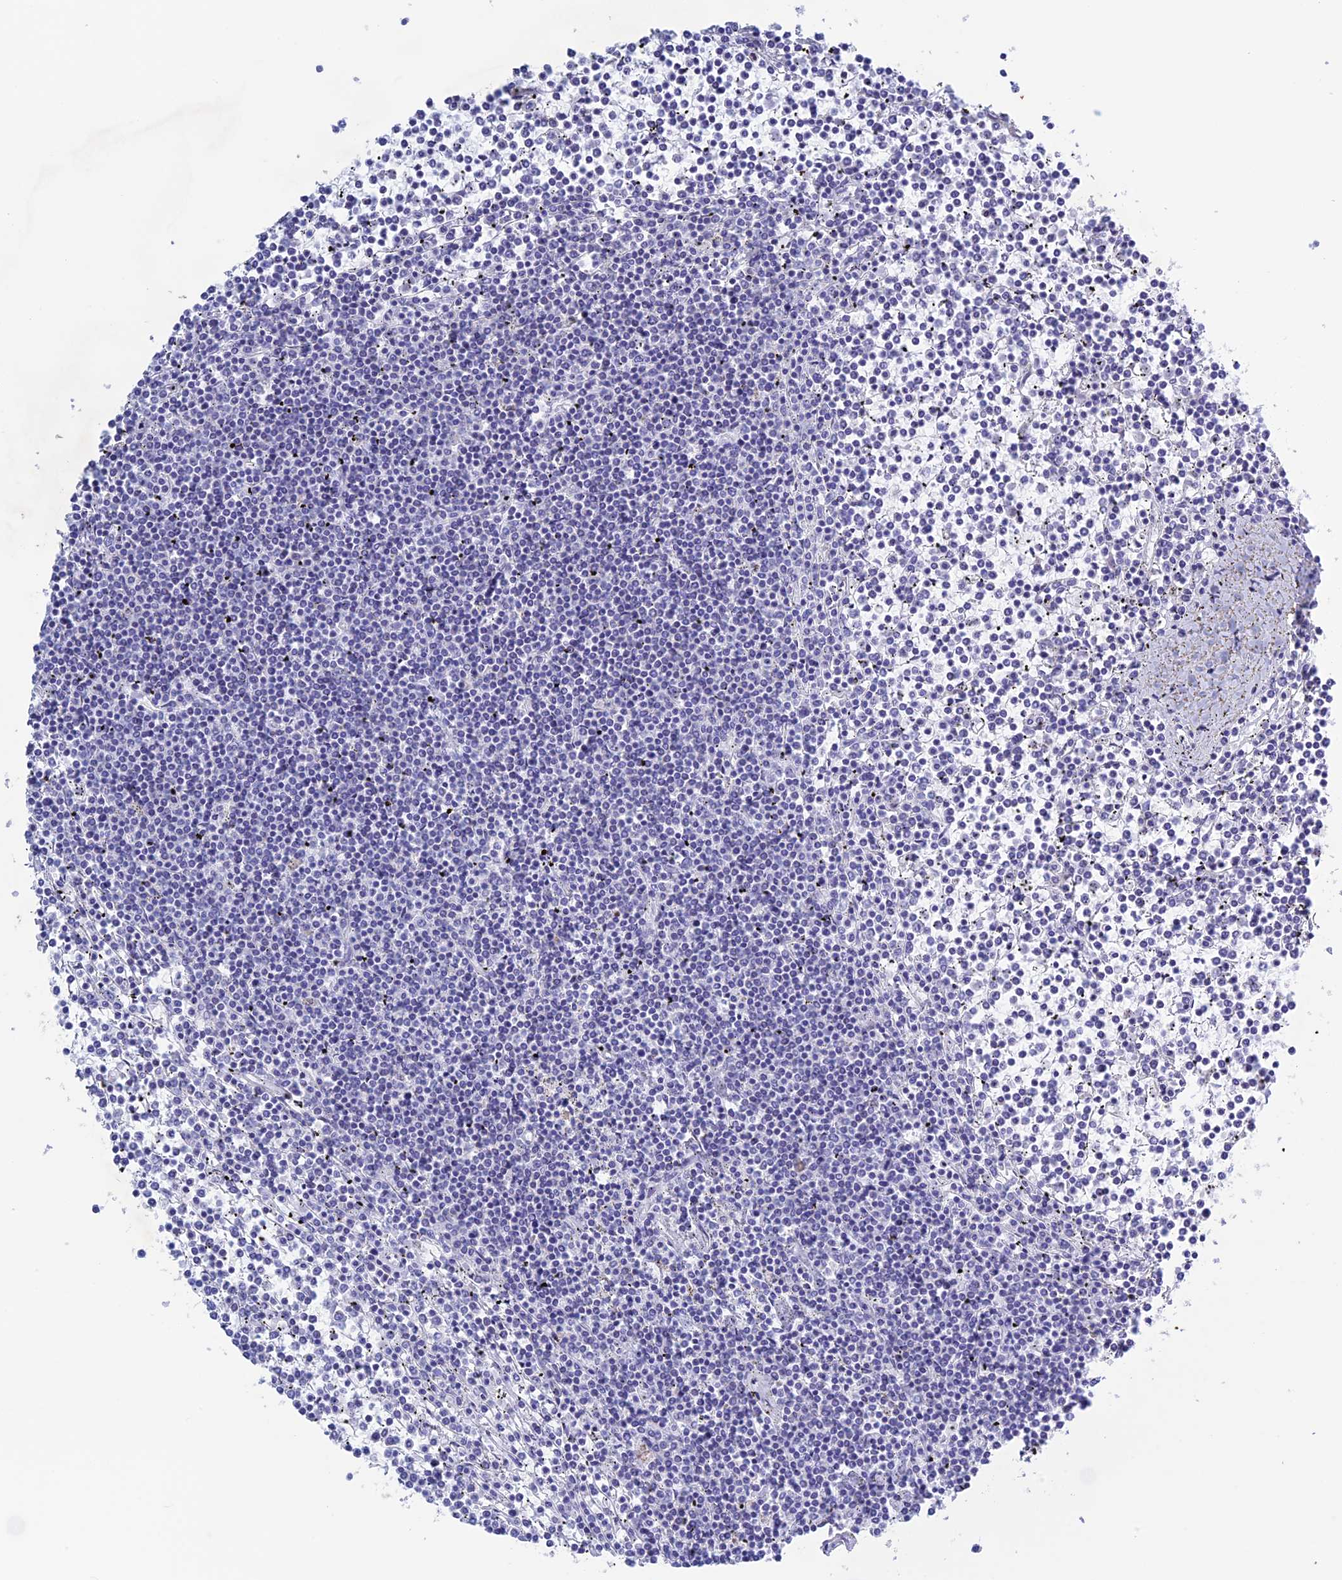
{"staining": {"intensity": "negative", "quantity": "none", "location": "none"}, "tissue": "lymphoma", "cell_type": "Tumor cells", "image_type": "cancer", "snomed": [{"axis": "morphology", "description": "Malignant lymphoma, non-Hodgkin's type, Low grade"}, {"axis": "topography", "description": "Spleen"}], "caption": "Tumor cells show no significant protein positivity in lymphoma. (DAB IHC with hematoxylin counter stain).", "gene": "LHFPL2", "patient": {"sex": "female", "age": 19}}